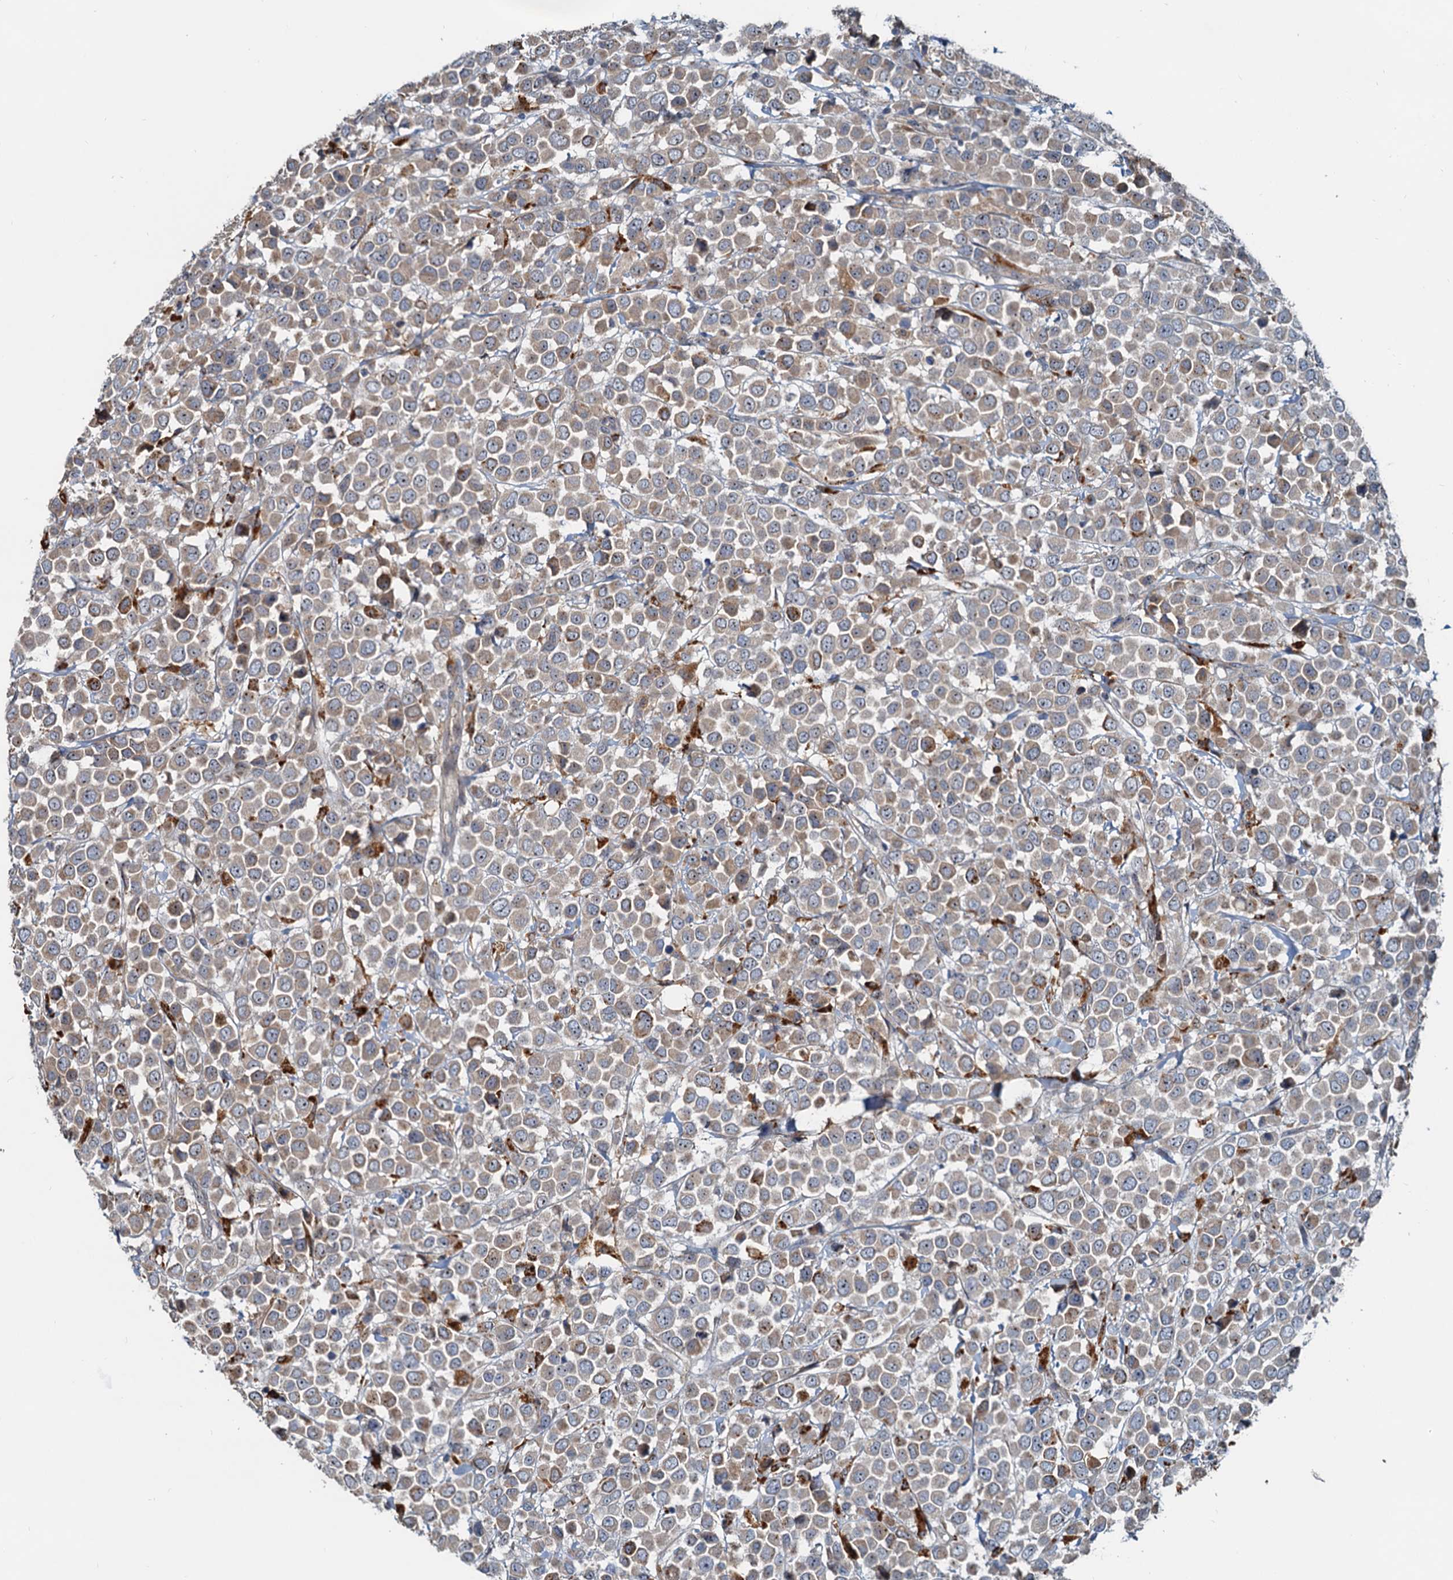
{"staining": {"intensity": "moderate", "quantity": "<25%", "location": "cytoplasmic/membranous"}, "tissue": "breast cancer", "cell_type": "Tumor cells", "image_type": "cancer", "snomed": [{"axis": "morphology", "description": "Duct carcinoma"}, {"axis": "topography", "description": "Breast"}], "caption": "Human breast cancer stained with a protein marker demonstrates moderate staining in tumor cells.", "gene": "RGS7BP", "patient": {"sex": "female", "age": 61}}